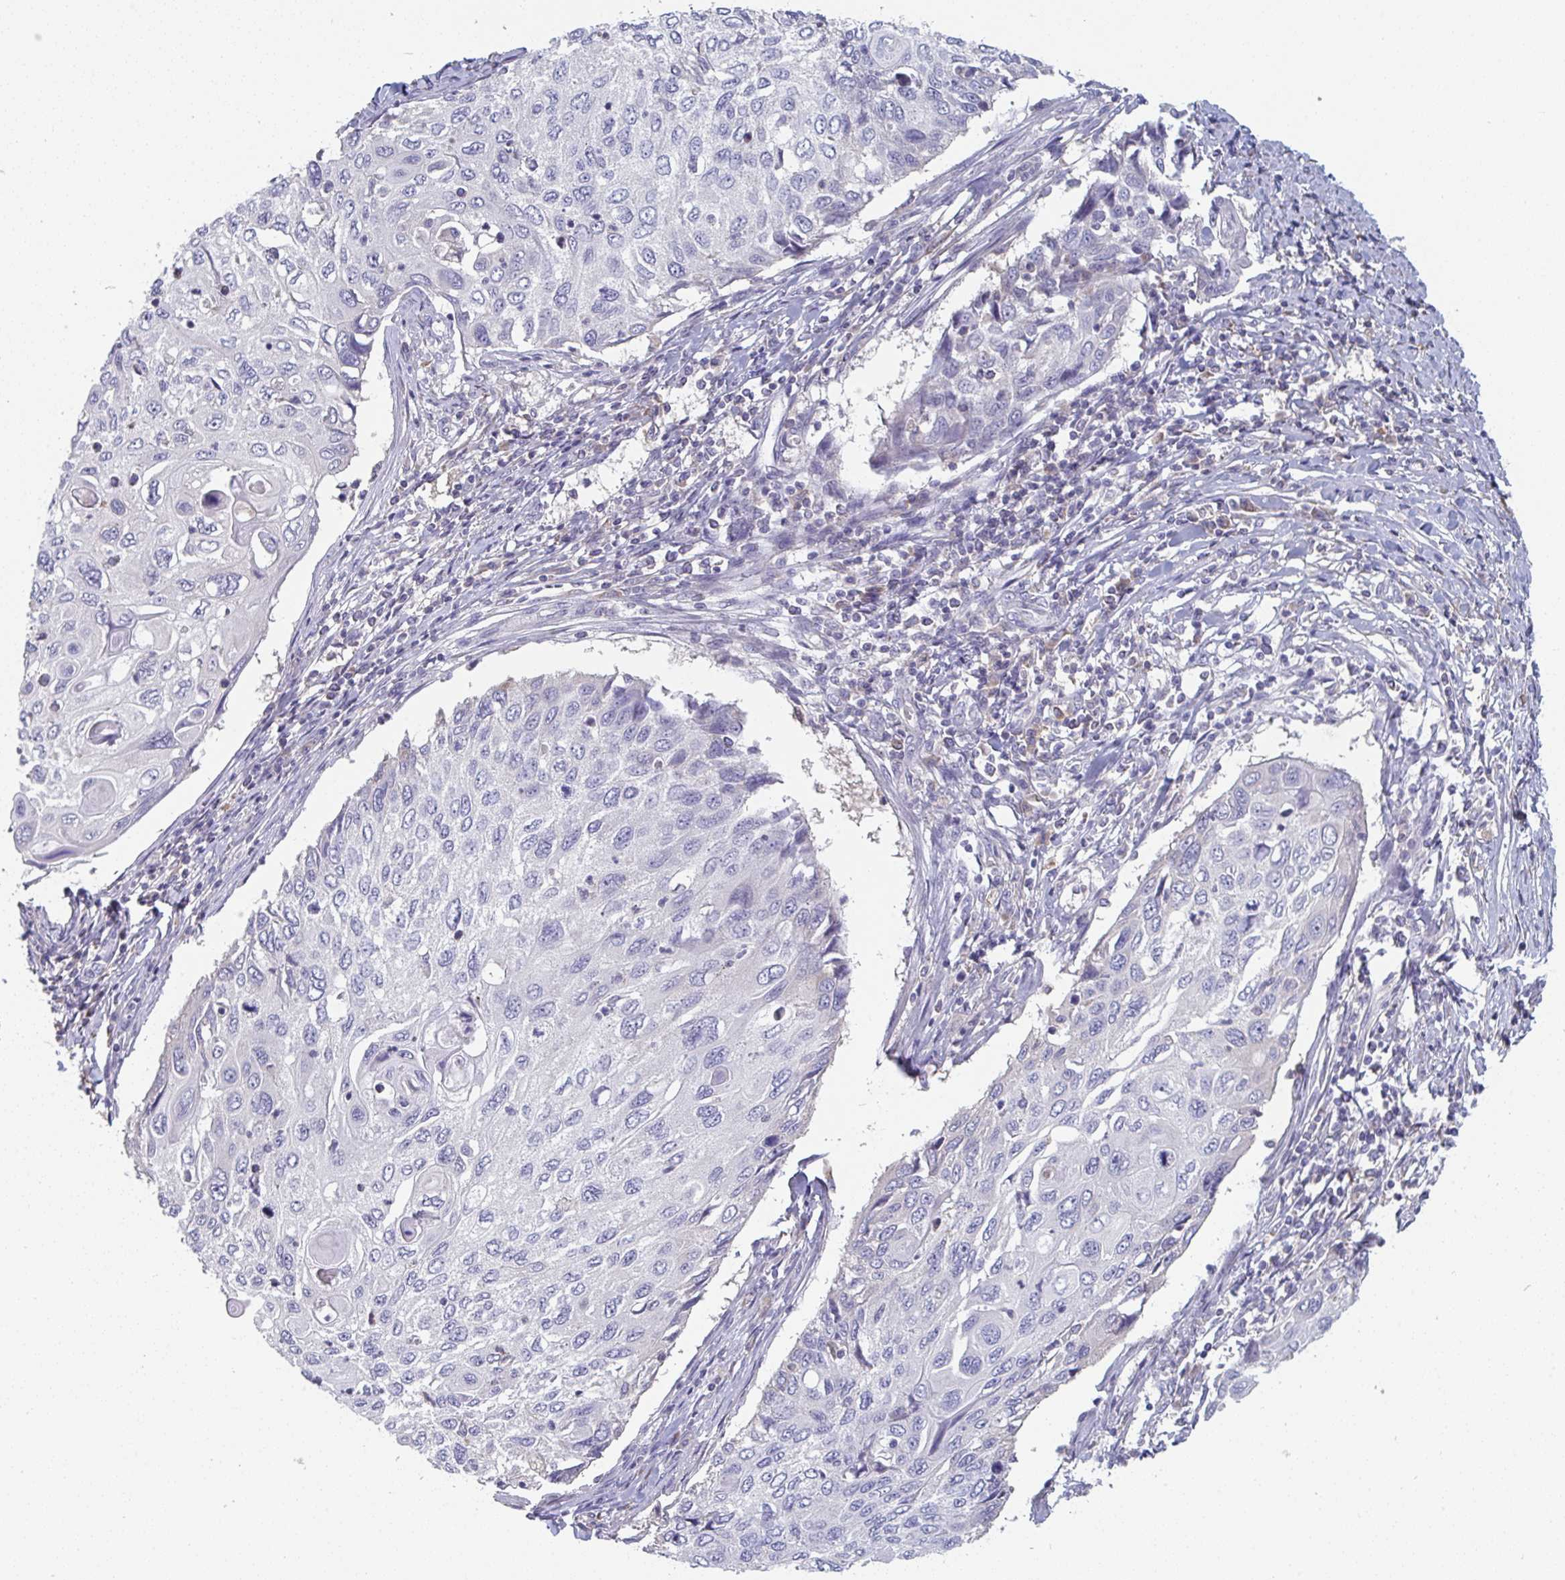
{"staining": {"intensity": "negative", "quantity": "none", "location": "none"}, "tissue": "cervical cancer", "cell_type": "Tumor cells", "image_type": "cancer", "snomed": [{"axis": "morphology", "description": "Squamous cell carcinoma, NOS"}, {"axis": "topography", "description": "Cervix"}], "caption": "Micrograph shows no significant protein expression in tumor cells of cervical cancer.", "gene": "HGFAC", "patient": {"sex": "female", "age": 70}}